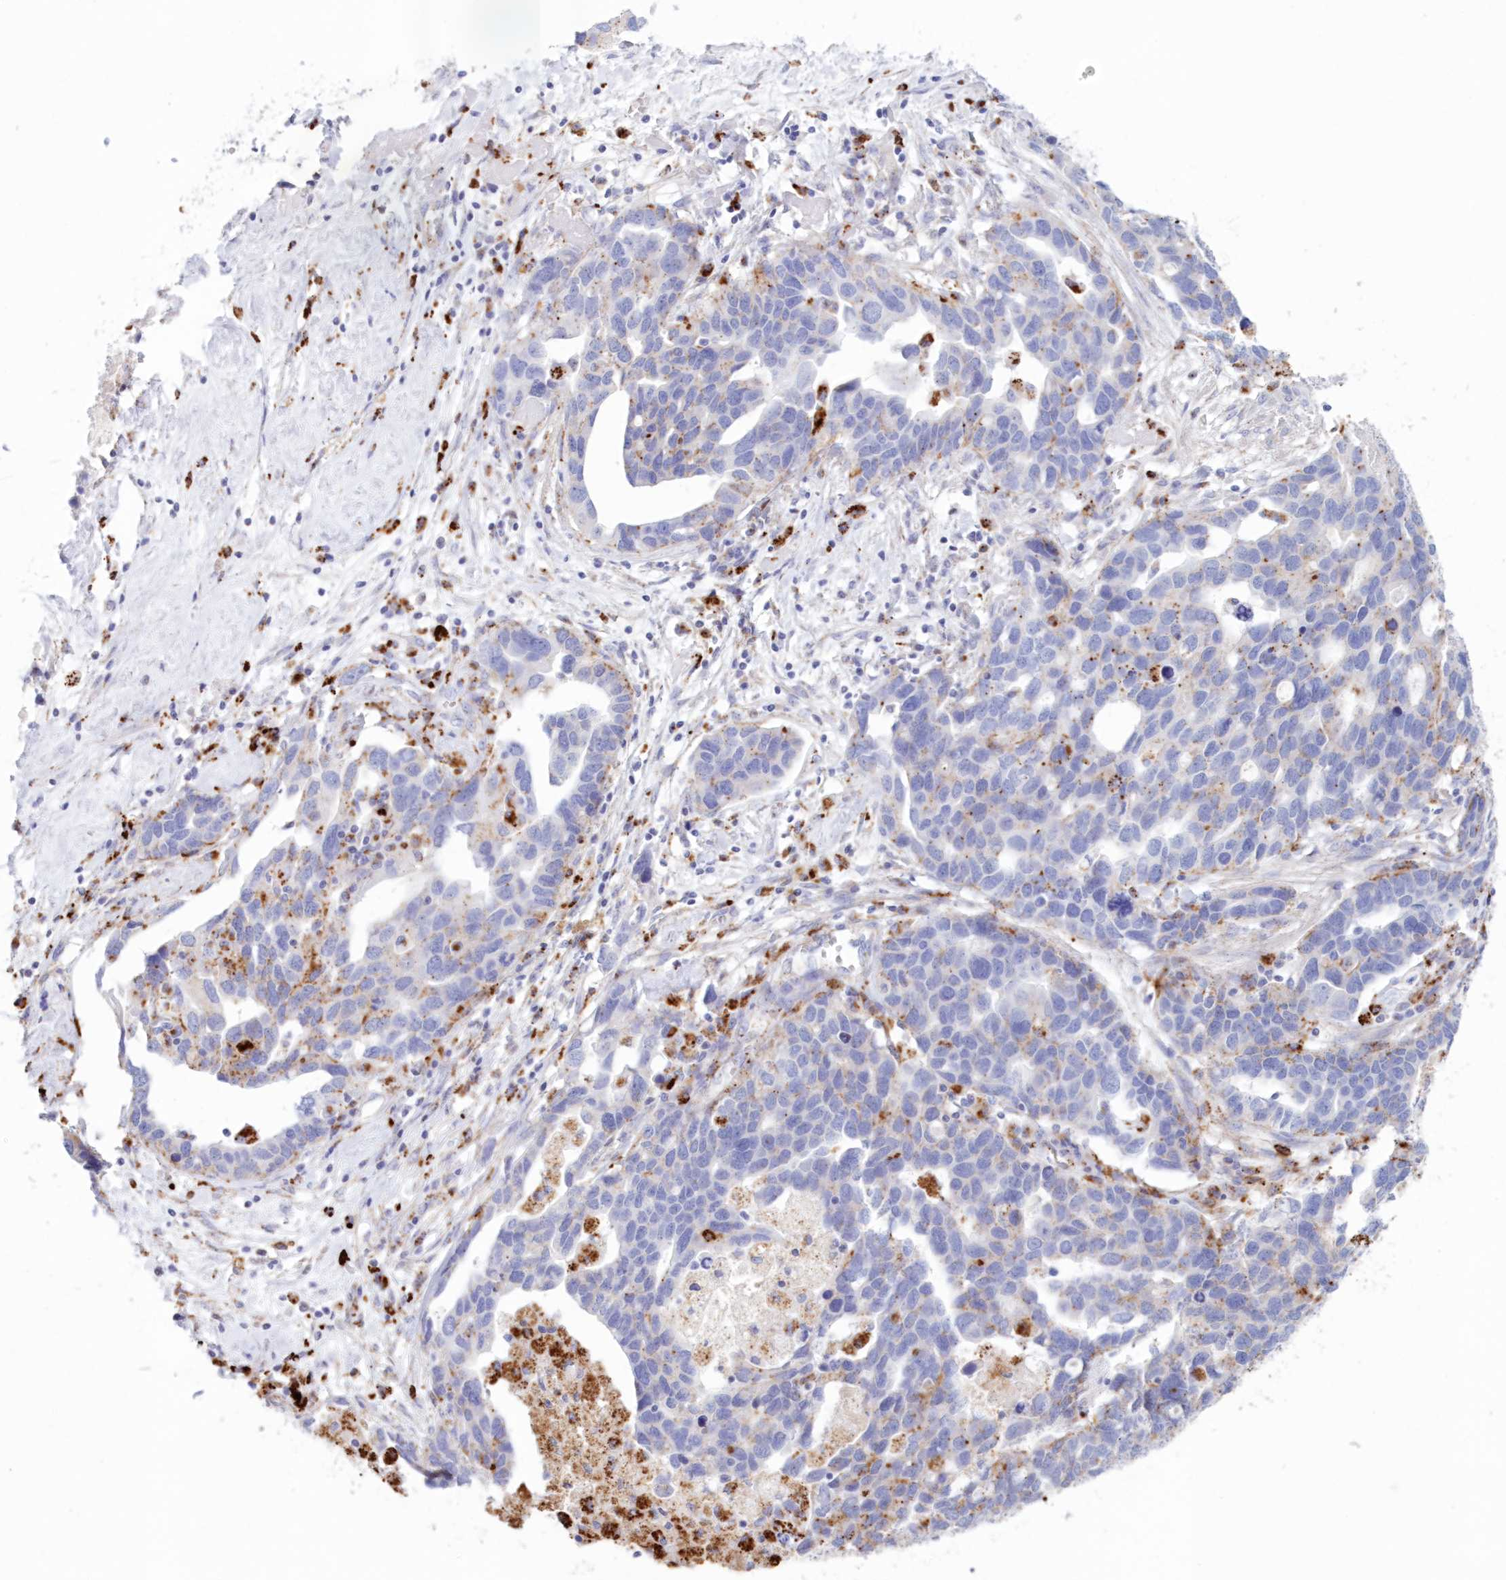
{"staining": {"intensity": "weak", "quantity": "<25%", "location": "cytoplasmic/membranous"}, "tissue": "ovarian cancer", "cell_type": "Tumor cells", "image_type": "cancer", "snomed": [{"axis": "morphology", "description": "Cystadenocarcinoma, serous, NOS"}, {"axis": "topography", "description": "Ovary"}], "caption": "This is a histopathology image of IHC staining of ovarian serous cystadenocarcinoma, which shows no positivity in tumor cells.", "gene": "TPP1", "patient": {"sex": "female", "age": 54}}